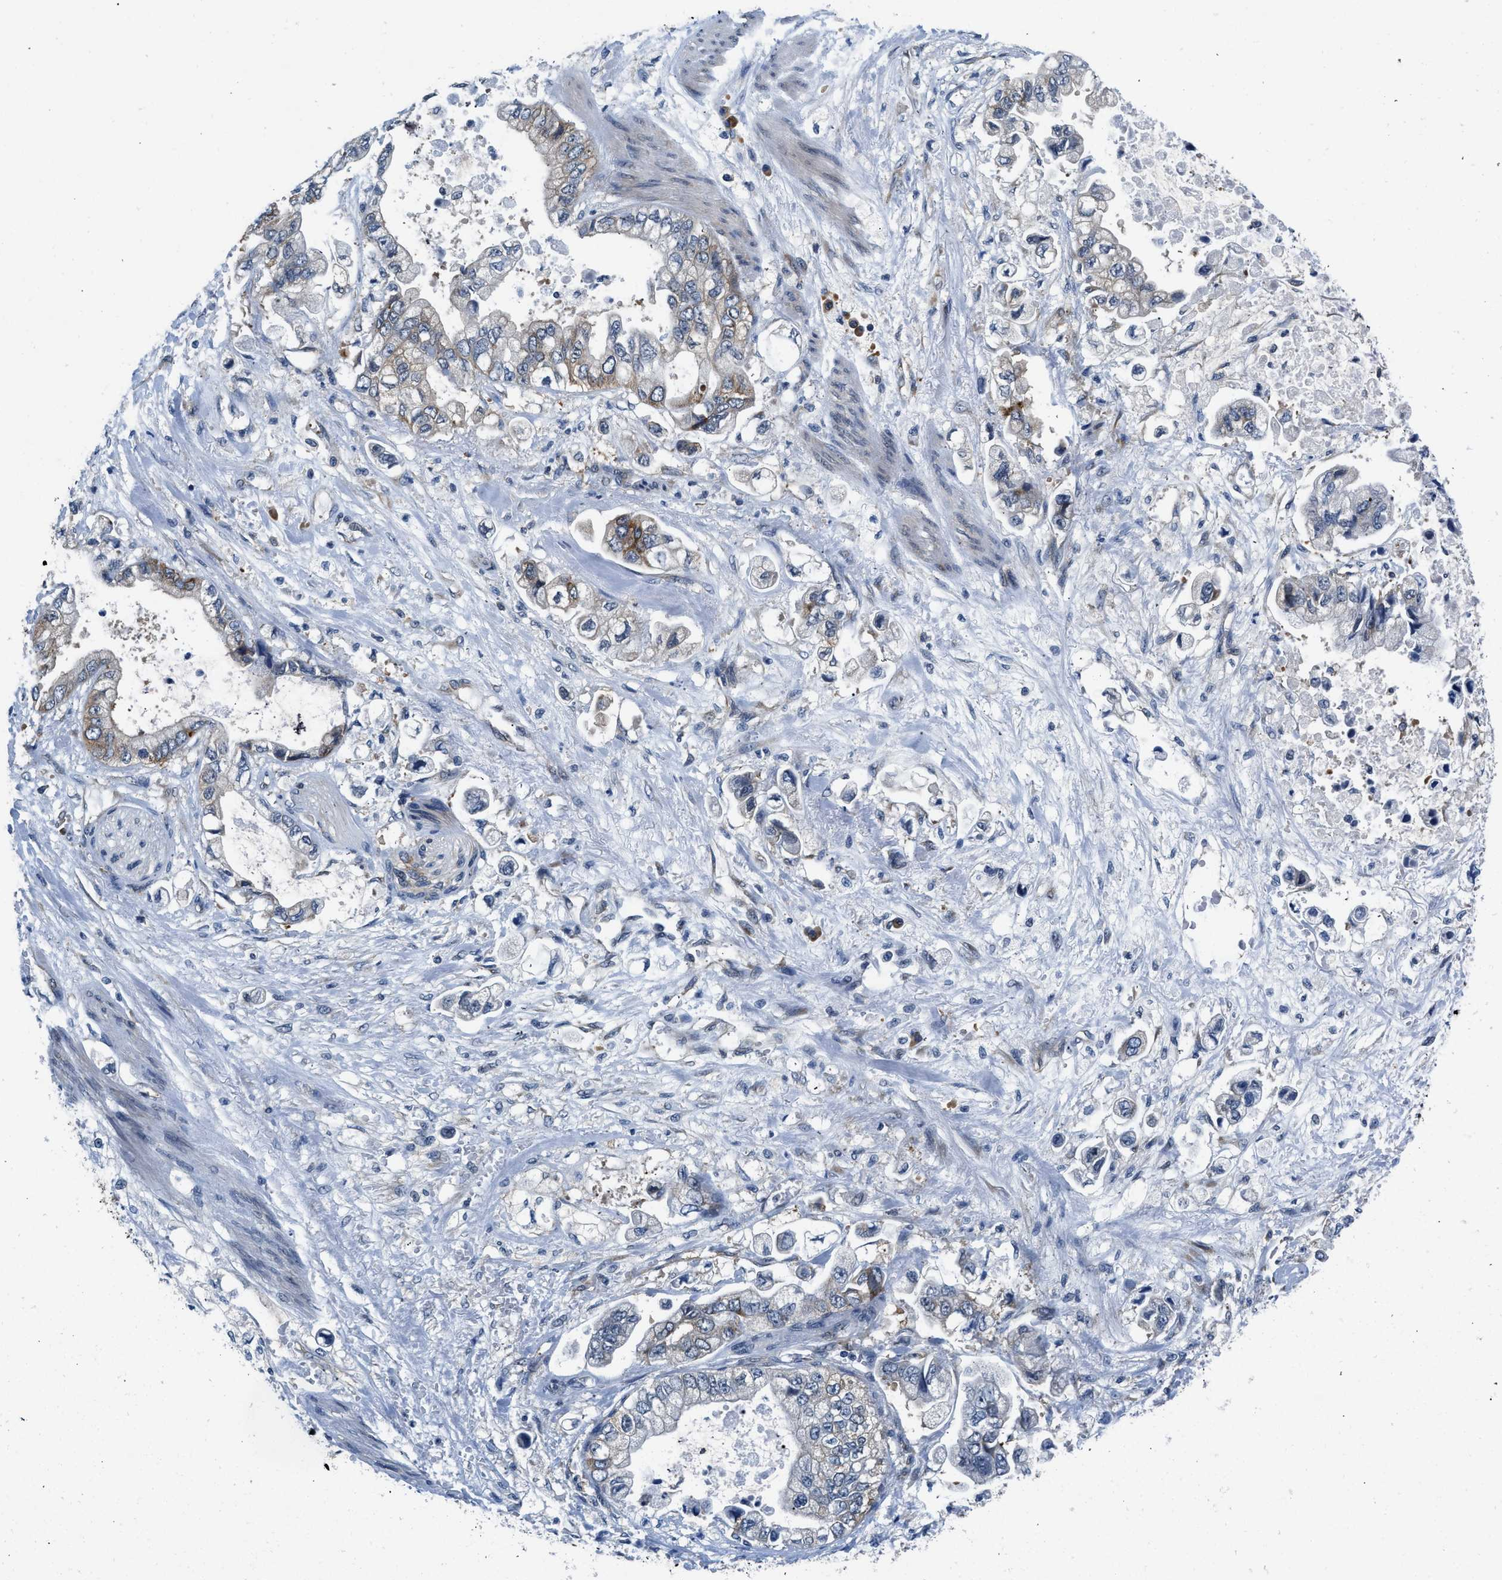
{"staining": {"intensity": "moderate", "quantity": "<25%", "location": "cytoplasmic/membranous"}, "tissue": "stomach cancer", "cell_type": "Tumor cells", "image_type": "cancer", "snomed": [{"axis": "morphology", "description": "Normal tissue, NOS"}, {"axis": "morphology", "description": "Adenocarcinoma, NOS"}, {"axis": "topography", "description": "Stomach"}], "caption": "Immunohistochemical staining of human stomach cancer (adenocarcinoma) demonstrates low levels of moderate cytoplasmic/membranous positivity in approximately <25% of tumor cells. (DAB IHC, brown staining for protein, blue staining for nuclei).", "gene": "PA2G4", "patient": {"sex": "male", "age": 62}}